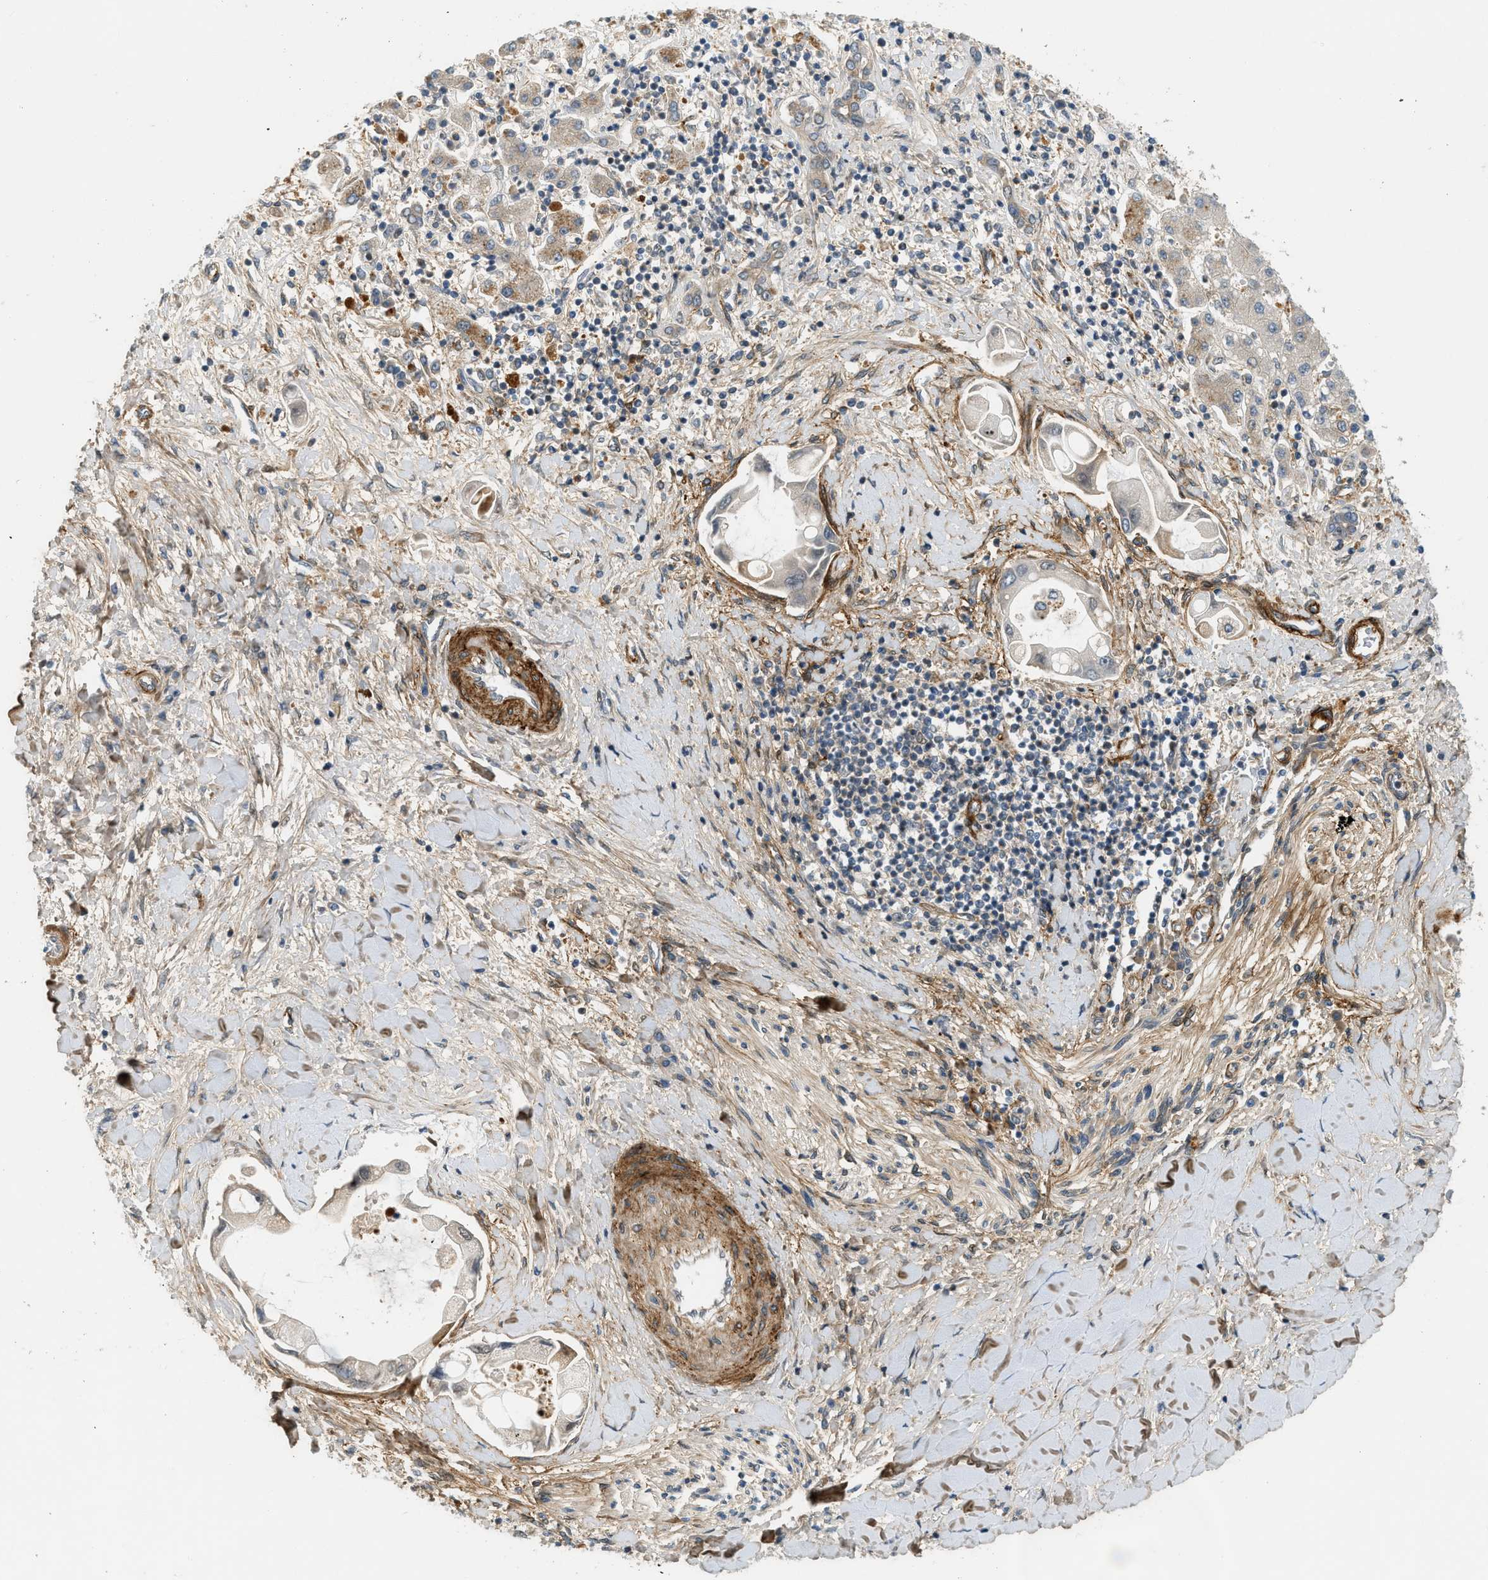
{"staining": {"intensity": "weak", "quantity": "<25%", "location": "cytoplasmic/membranous"}, "tissue": "liver cancer", "cell_type": "Tumor cells", "image_type": "cancer", "snomed": [{"axis": "morphology", "description": "Cholangiocarcinoma"}, {"axis": "topography", "description": "Liver"}], "caption": "Human liver cancer (cholangiocarcinoma) stained for a protein using IHC shows no expression in tumor cells.", "gene": "EDNRA", "patient": {"sex": "male", "age": 50}}